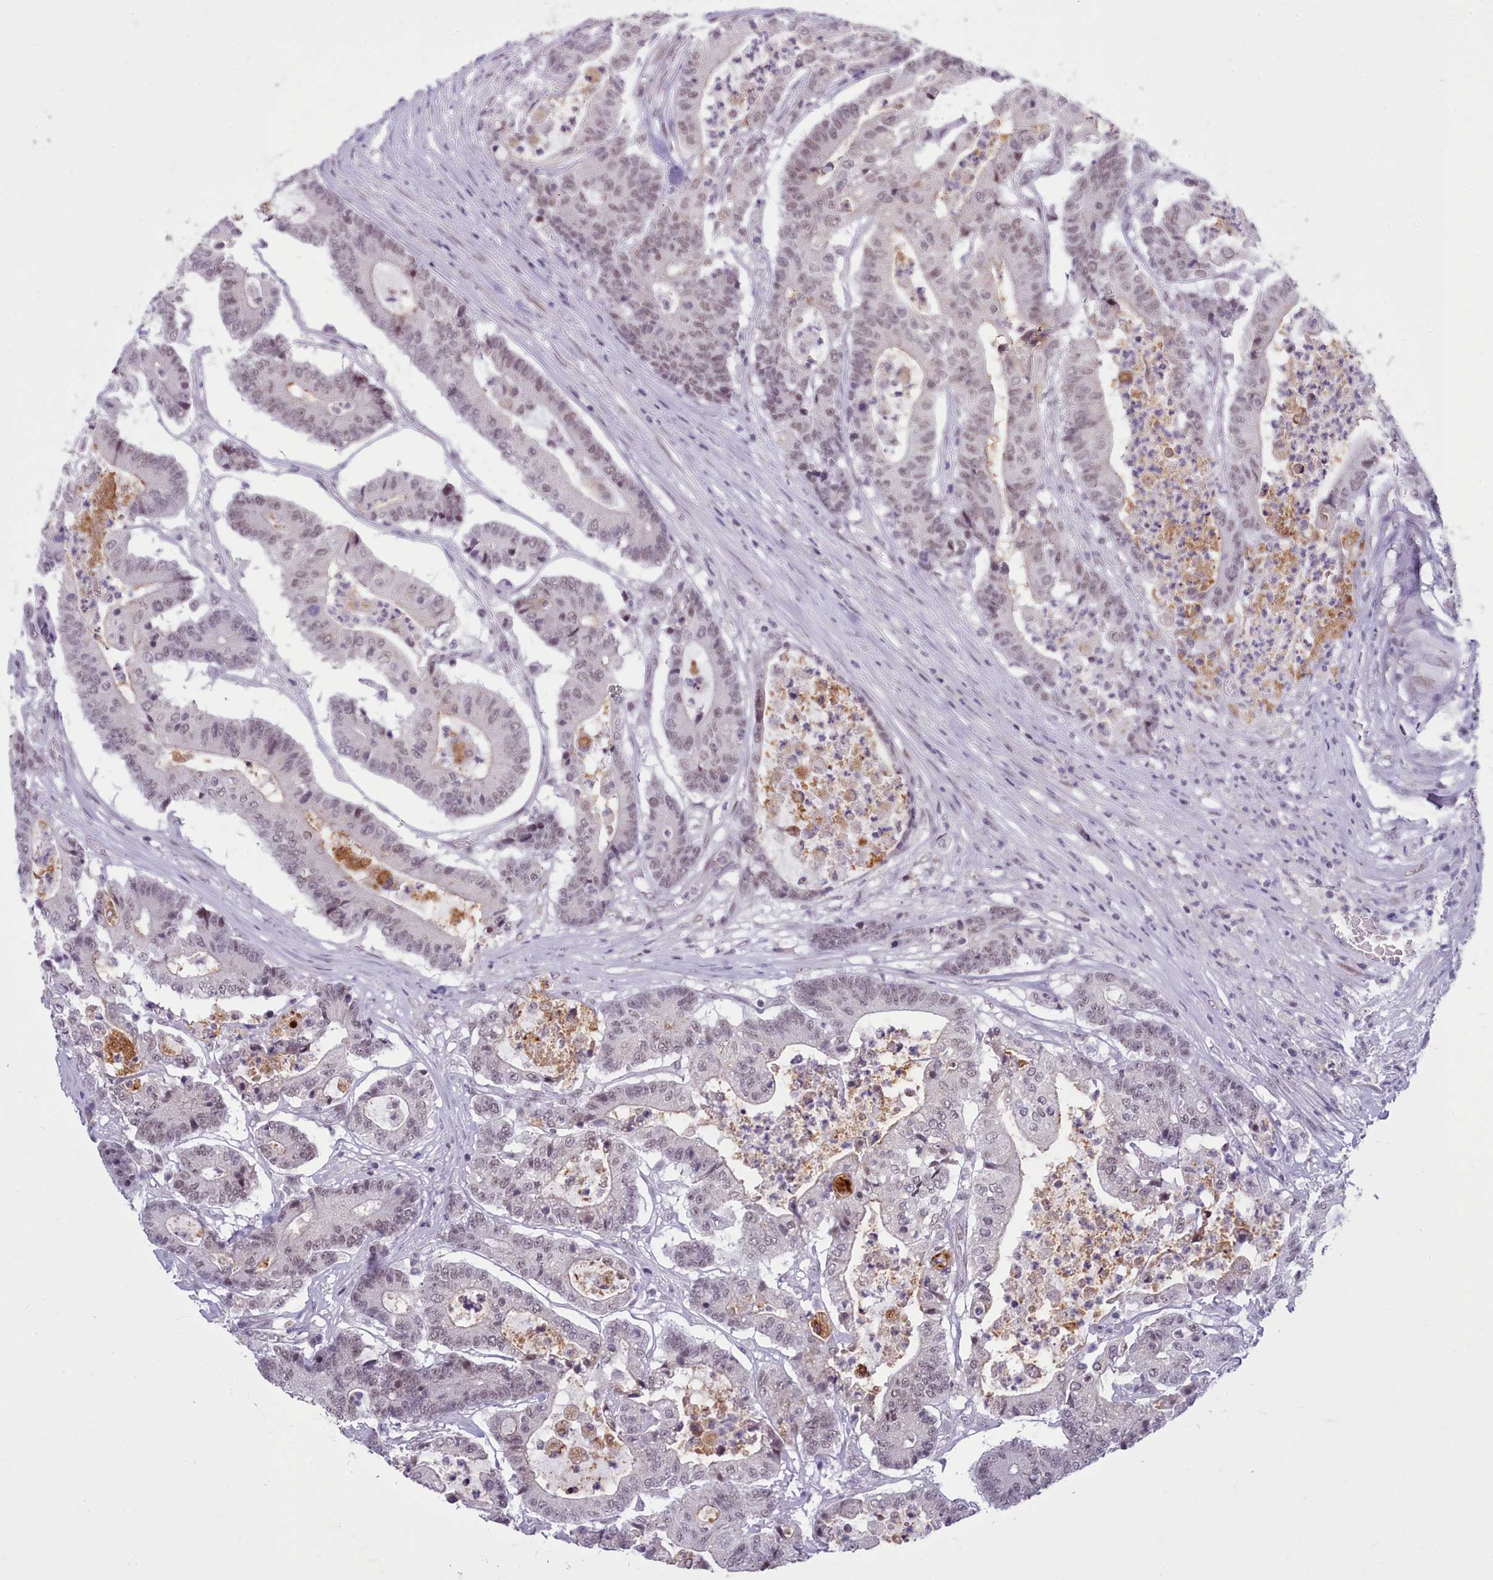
{"staining": {"intensity": "weak", "quantity": "25%-75%", "location": "nuclear"}, "tissue": "colorectal cancer", "cell_type": "Tumor cells", "image_type": "cancer", "snomed": [{"axis": "morphology", "description": "Adenocarcinoma, NOS"}, {"axis": "topography", "description": "Colon"}], "caption": "Protein staining of adenocarcinoma (colorectal) tissue demonstrates weak nuclear positivity in approximately 25%-75% of tumor cells. The protein is stained brown, and the nuclei are stained in blue (DAB (3,3'-diaminobenzidine) IHC with brightfield microscopy, high magnification).", "gene": "RFX1", "patient": {"sex": "female", "age": 84}}